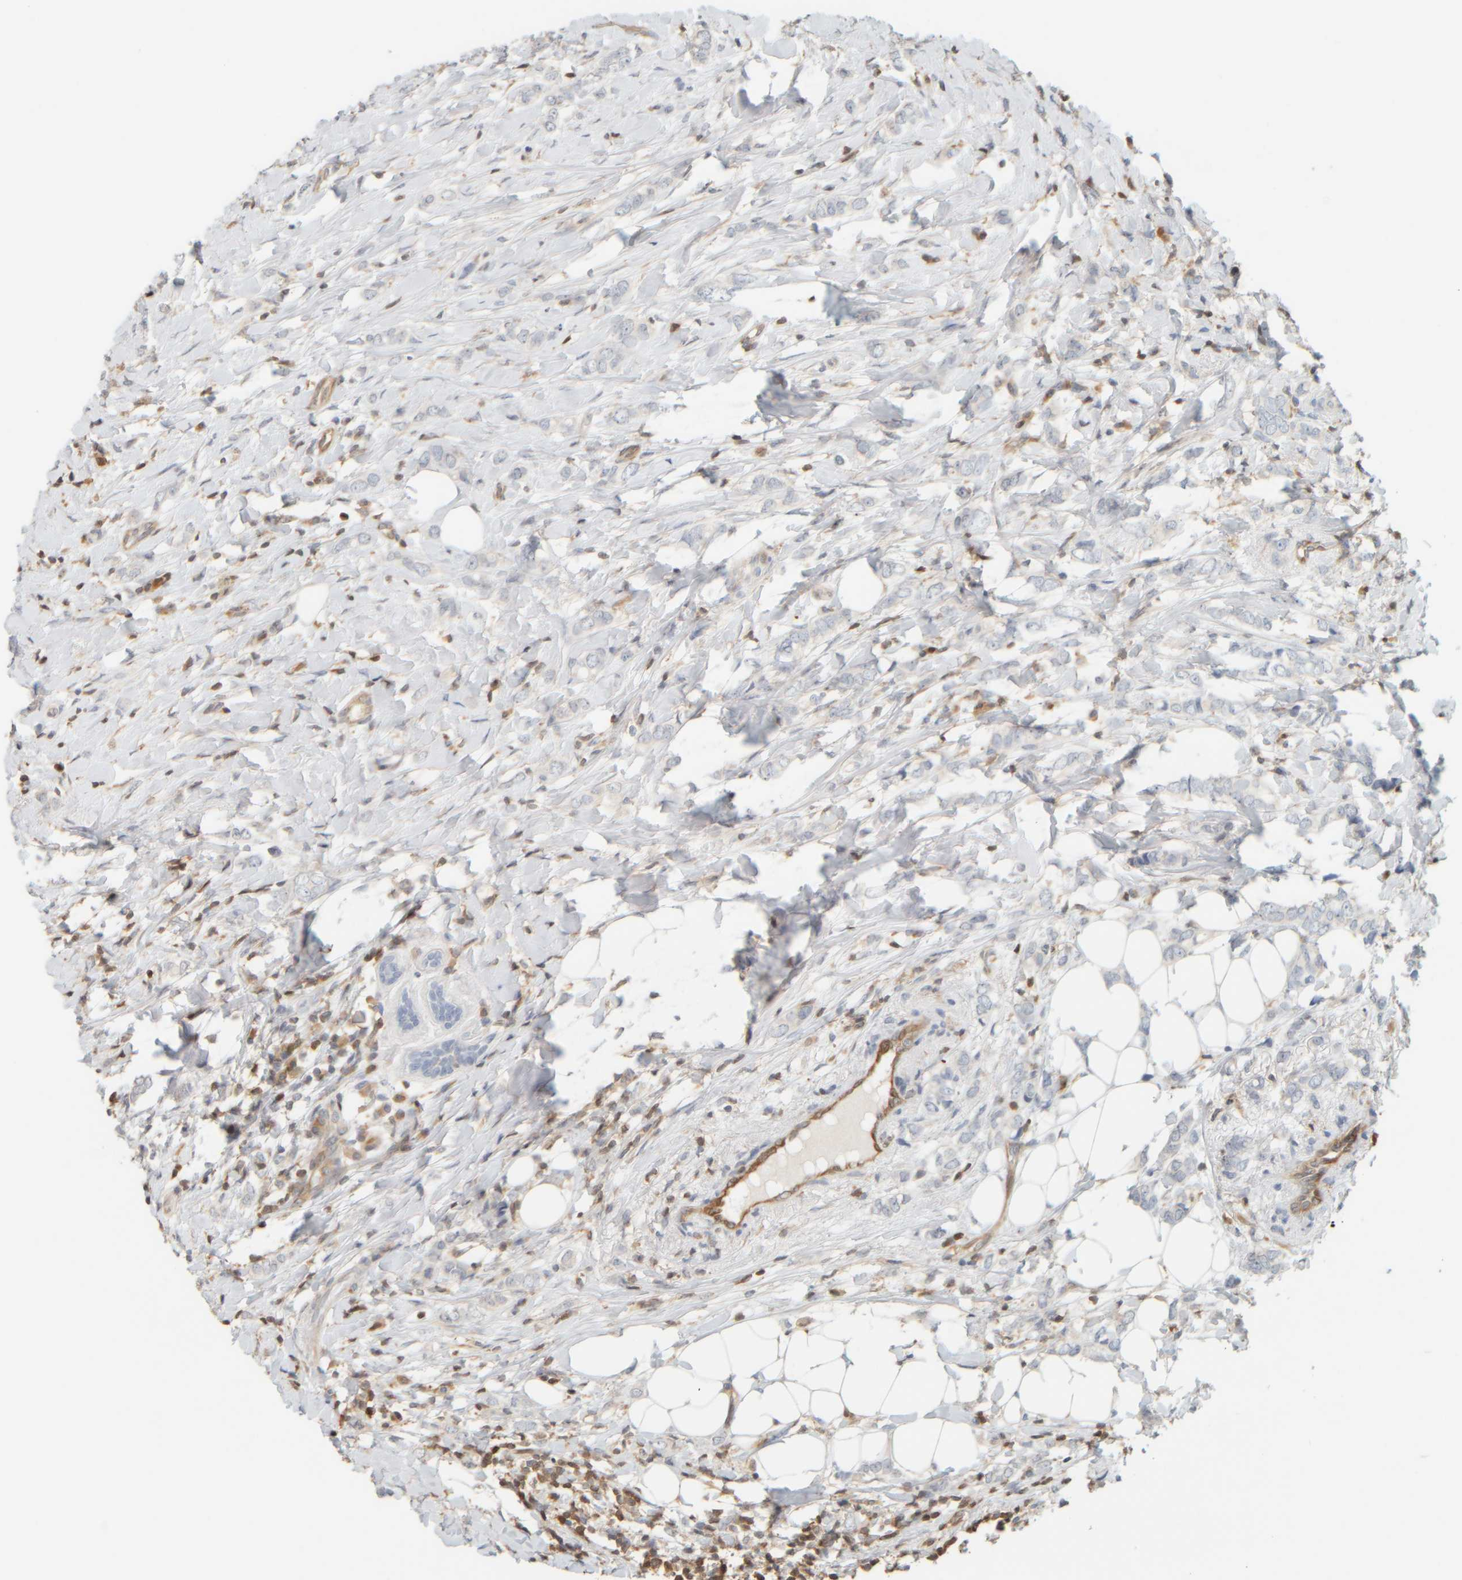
{"staining": {"intensity": "negative", "quantity": "none", "location": "none"}, "tissue": "breast cancer", "cell_type": "Tumor cells", "image_type": "cancer", "snomed": [{"axis": "morphology", "description": "Normal tissue, NOS"}, {"axis": "morphology", "description": "Lobular carcinoma"}, {"axis": "topography", "description": "Breast"}], "caption": "Tumor cells are negative for protein expression in human lobular carcinoma (breast).", "gene": "PTGES3L-AARSD1", "patient": {"sex": "female", "age": 47}}